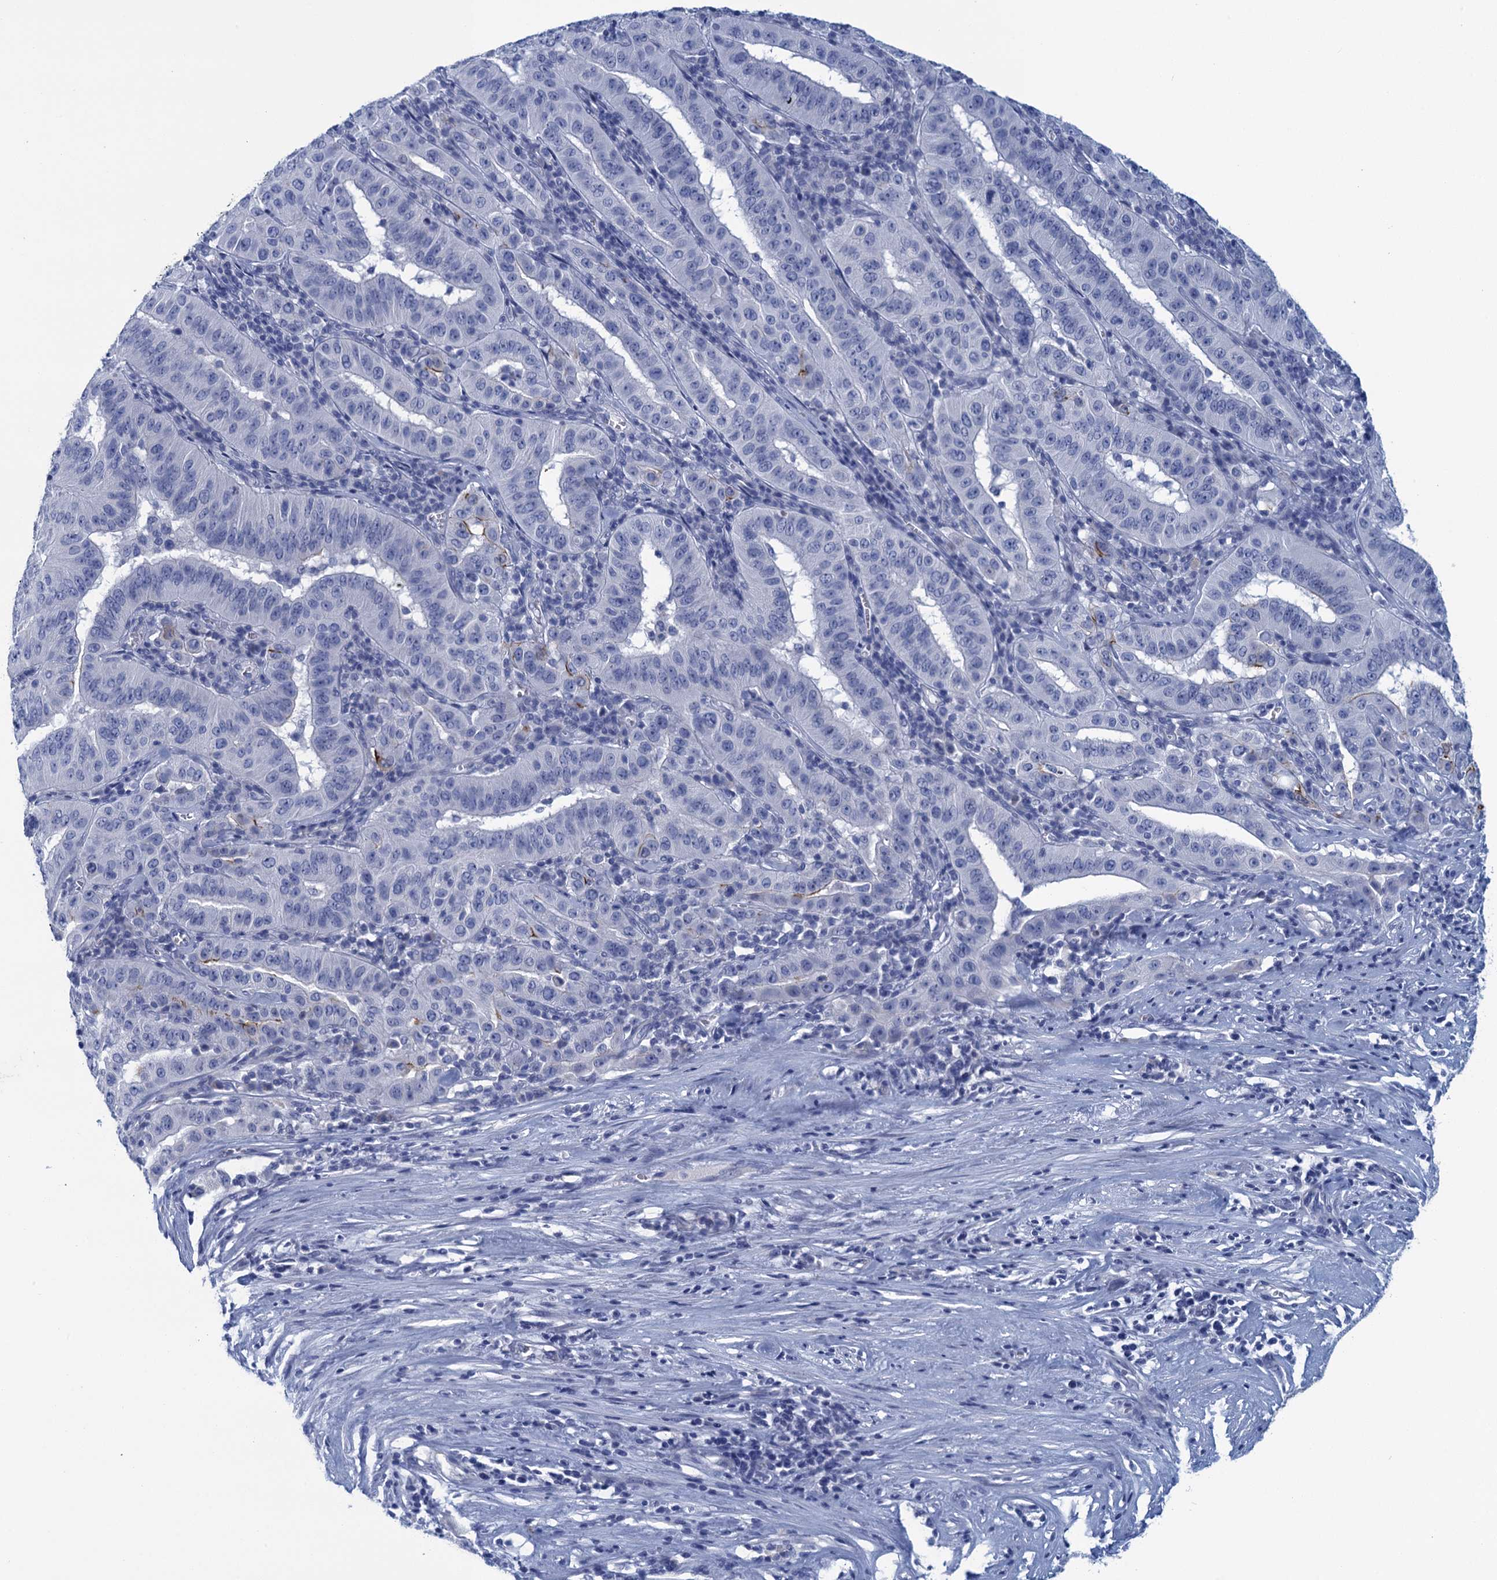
{"staining": {"intensity": "moderate", "quantity": "<25%", "location": "cytoplasmic/membranous"}, "tissue": "pancreatic cancer", "cell_type": "Tumor cells", "image_type": "cancer", "snomed": [{"axis": "morphology", "description": "Adenocarcinoma, NOS"}, {"axis": "topography", "description": "Pancreas"}], "caption": "Adenocarcinoma (pancreatic) stained for a protein (brown) exhibits moderate cytoplasmic/membranous positive staining in approximately <25% of tumor cells.", "gene": "SCEL", "patient": {"sex": "male", "age": 63}}